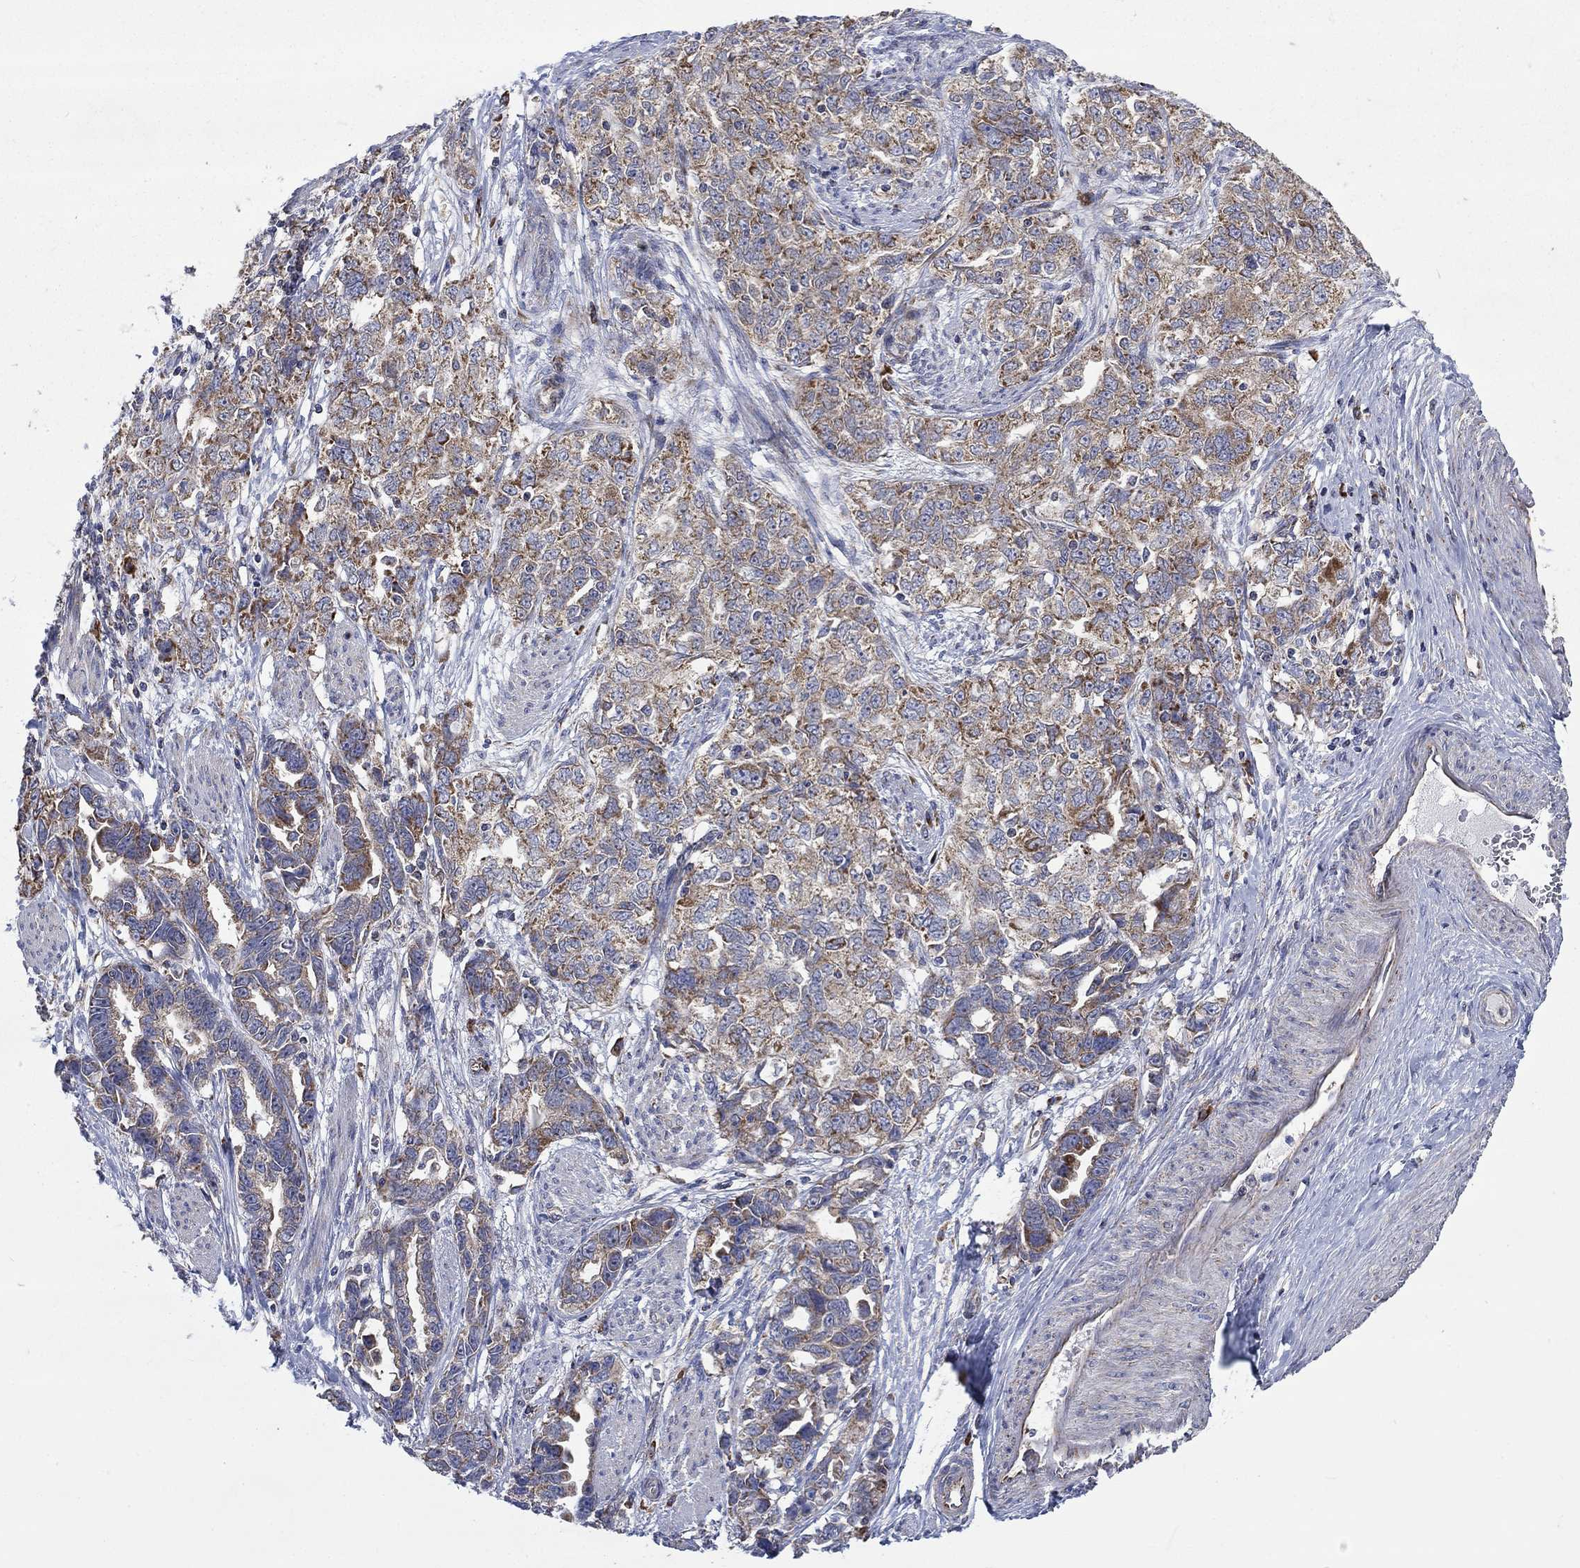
{"staining": {"intensity": "moderate", "quantity": "25%-75%", "location": "cytoplasmic/membranous"}, "tissue": "ovarian cancer", "cell_type": "Tumor cells", "image_type": "cancer", "snomed": [{"axis": "morphology", "description": "Cystadenocarcinoma, serous, NOS"}, {"axis": "topography", "description": "Ovary"}], "caption": "Protein expression analysis of ovarian serous cystadenocarcinoma reveals moderate cytoplasmic/membranous staining in about 25%-75% of tumor cells.", "gene": "RPLP0", "patient": {"sex": "female", "age": 51}}